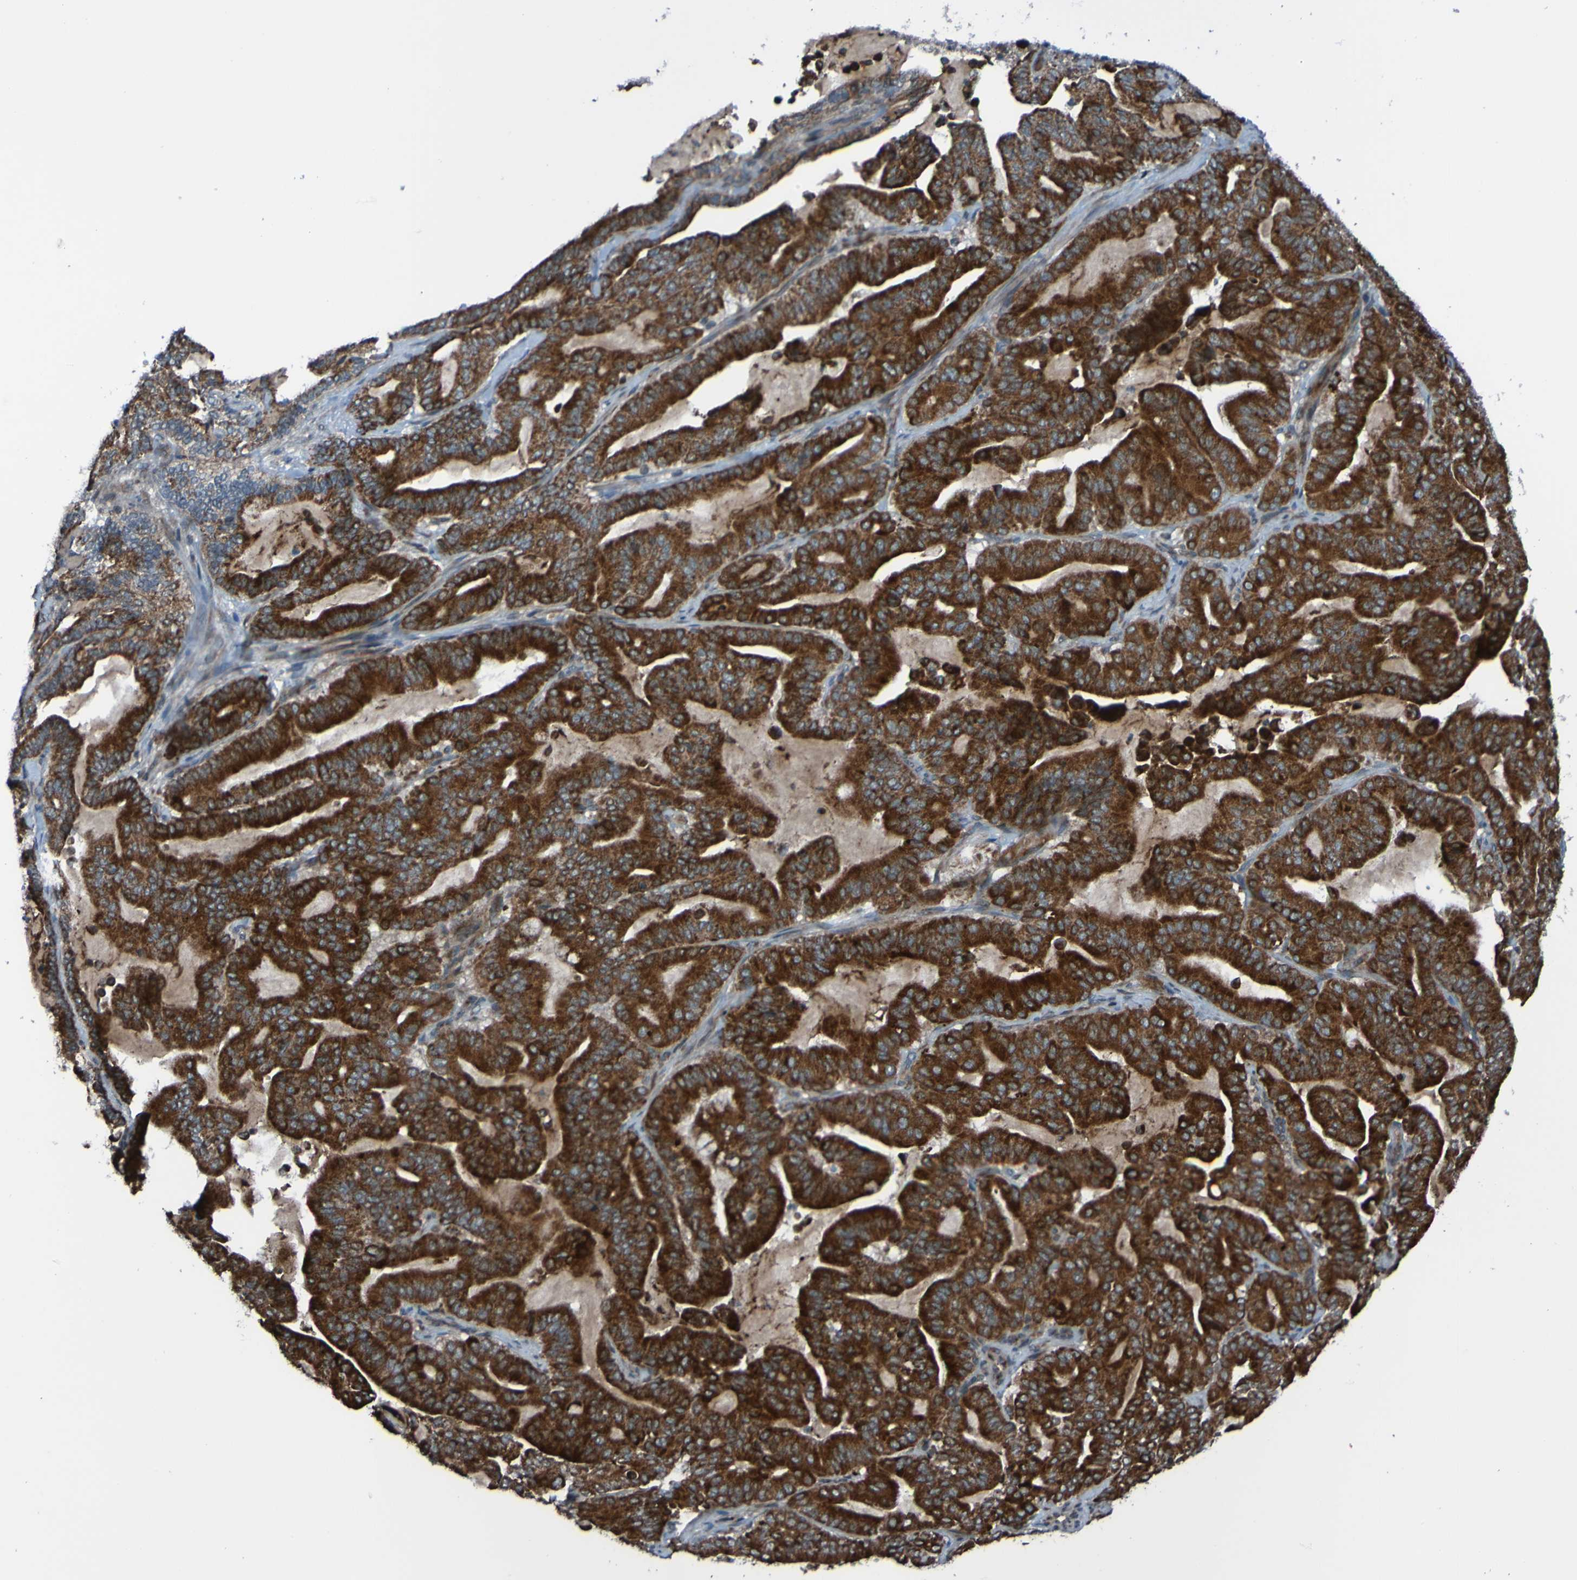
{"staining": {"intensity": "strong", "quantity": ">75%", "location": "cytoplasmic/membranous"}, "tissue": "pancreatic cancer", "cell_type": "Tumor cells", "image_type": "cancer", "snomed": [{"axis": "morphology", "description": "Adenocarcinoma, NOS"}, {"axis": "topography", "description": "Pancreas"}], "caption": "The photomicrograph exhibits staining of pancreatic cancer (adenocarcinoma), revealing strong cytoplasmic/membranous protein staining (brown color) within tumor cells.", "gene": "UNG", "patient": {"sex": "male", "age": 63}}